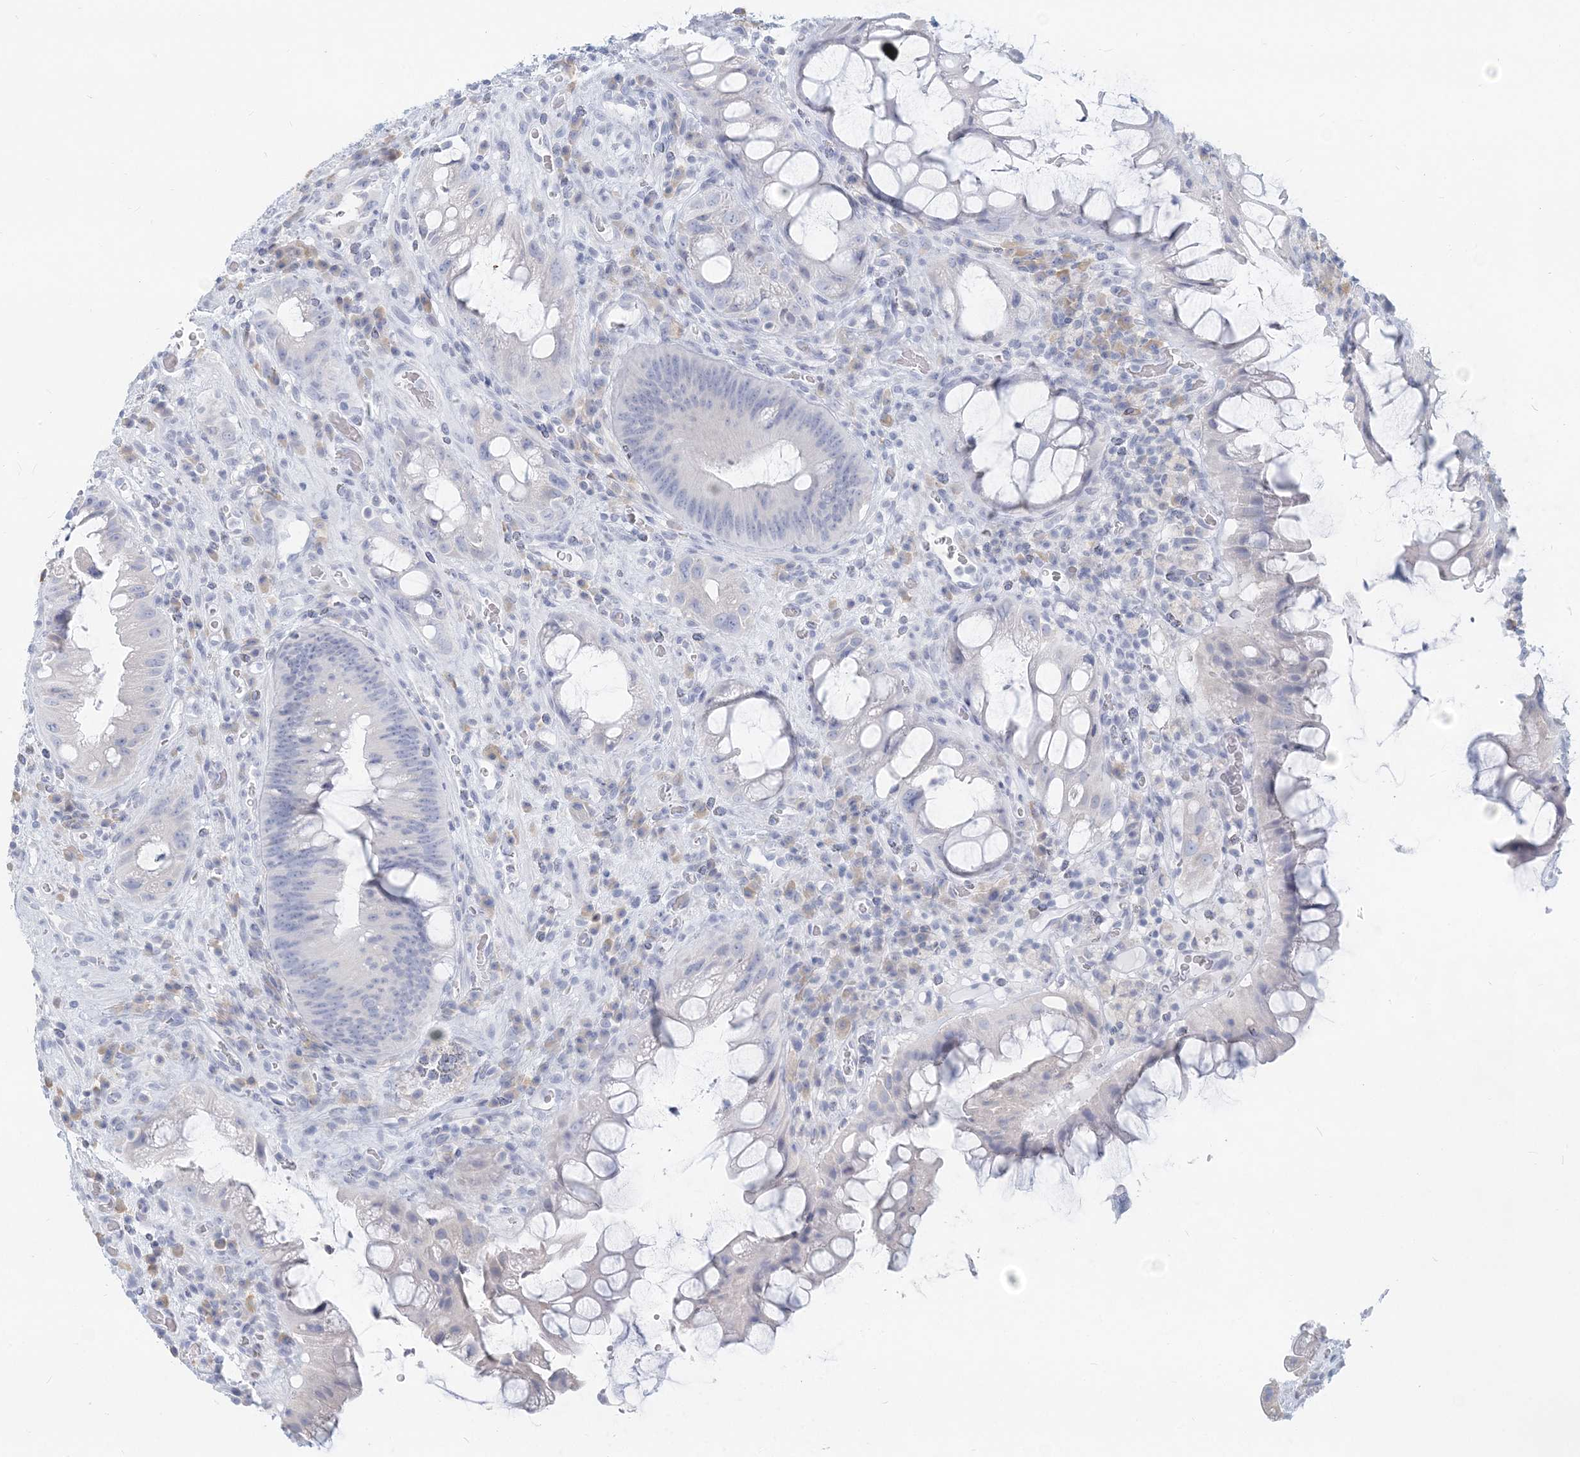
{"staining": {"intensity": "negative", "quantity": "none", "location": "none"}, "tissue": "colorectal cancer", "cell_type": "Tumor cells", "image_type": "cancer", "snomed": [{"axis": "morphology", "description": "Adenocarcinoma, NOS"}, {"axis": "topography", "description": "Rectum"}], "caption": "Tumor cells are negative for brown protein staining in colorectal adenocarcinoma.", "gene": "CSN1S1", "patient": {"sex": "male", "age": 59}}